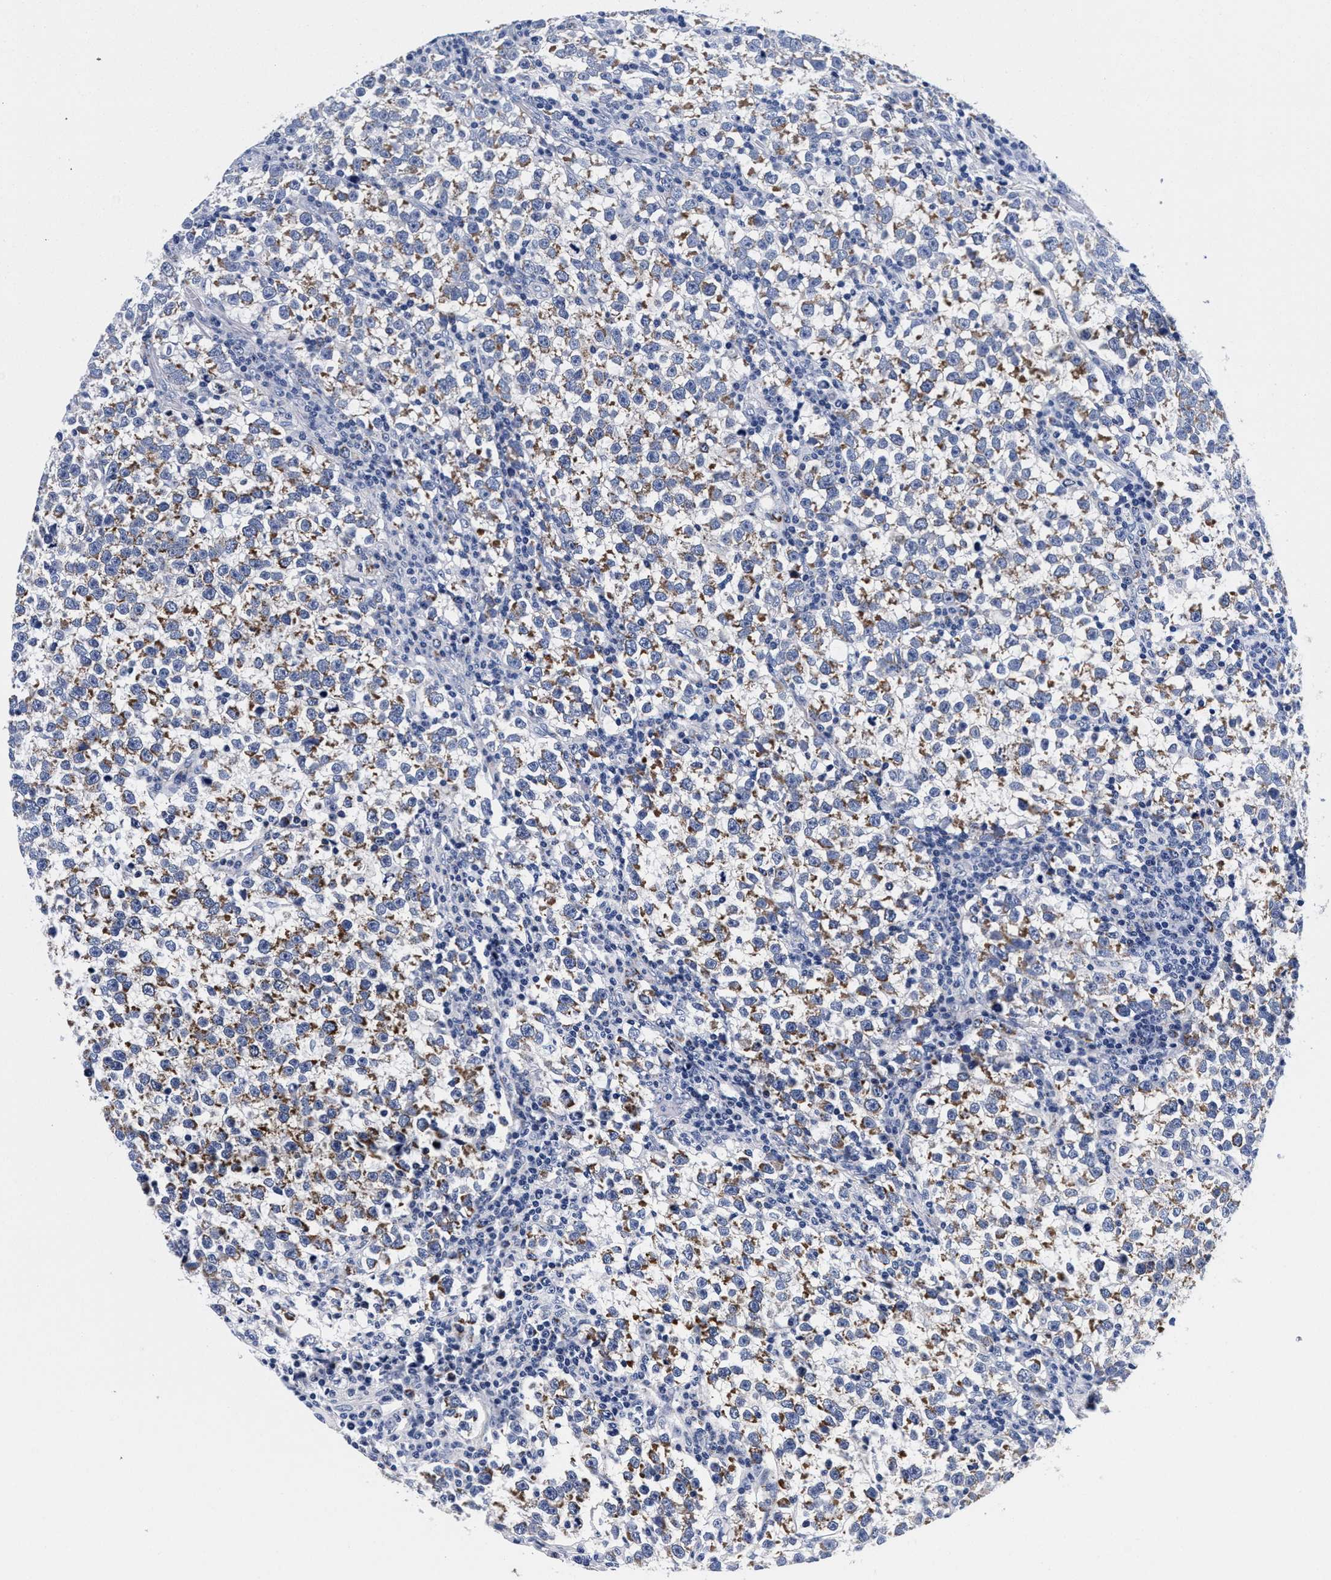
{"staining": {"intensity": "strong", "quantity": ">75%", "location": "cytoplasmic/membranous"}, "tissue": "testis cancer", "cell_type": "Tumor cells", "image_type": "cancer", "snomed": [{"axis": "morphology", "description": "Normal tissue, NOS"}, {"axis": "morphology", "description": "Seminoma, NOS"}, {"axis": "topography", "description": "Testis"}], "caption": "Protein positivity by IHC demonstrates strong cytoplasmic/membranous expression in about >75% of tumor cells in testis seminoma.", "gene": "RAB3B", "patient": {"sex": "male", "age": 43}}